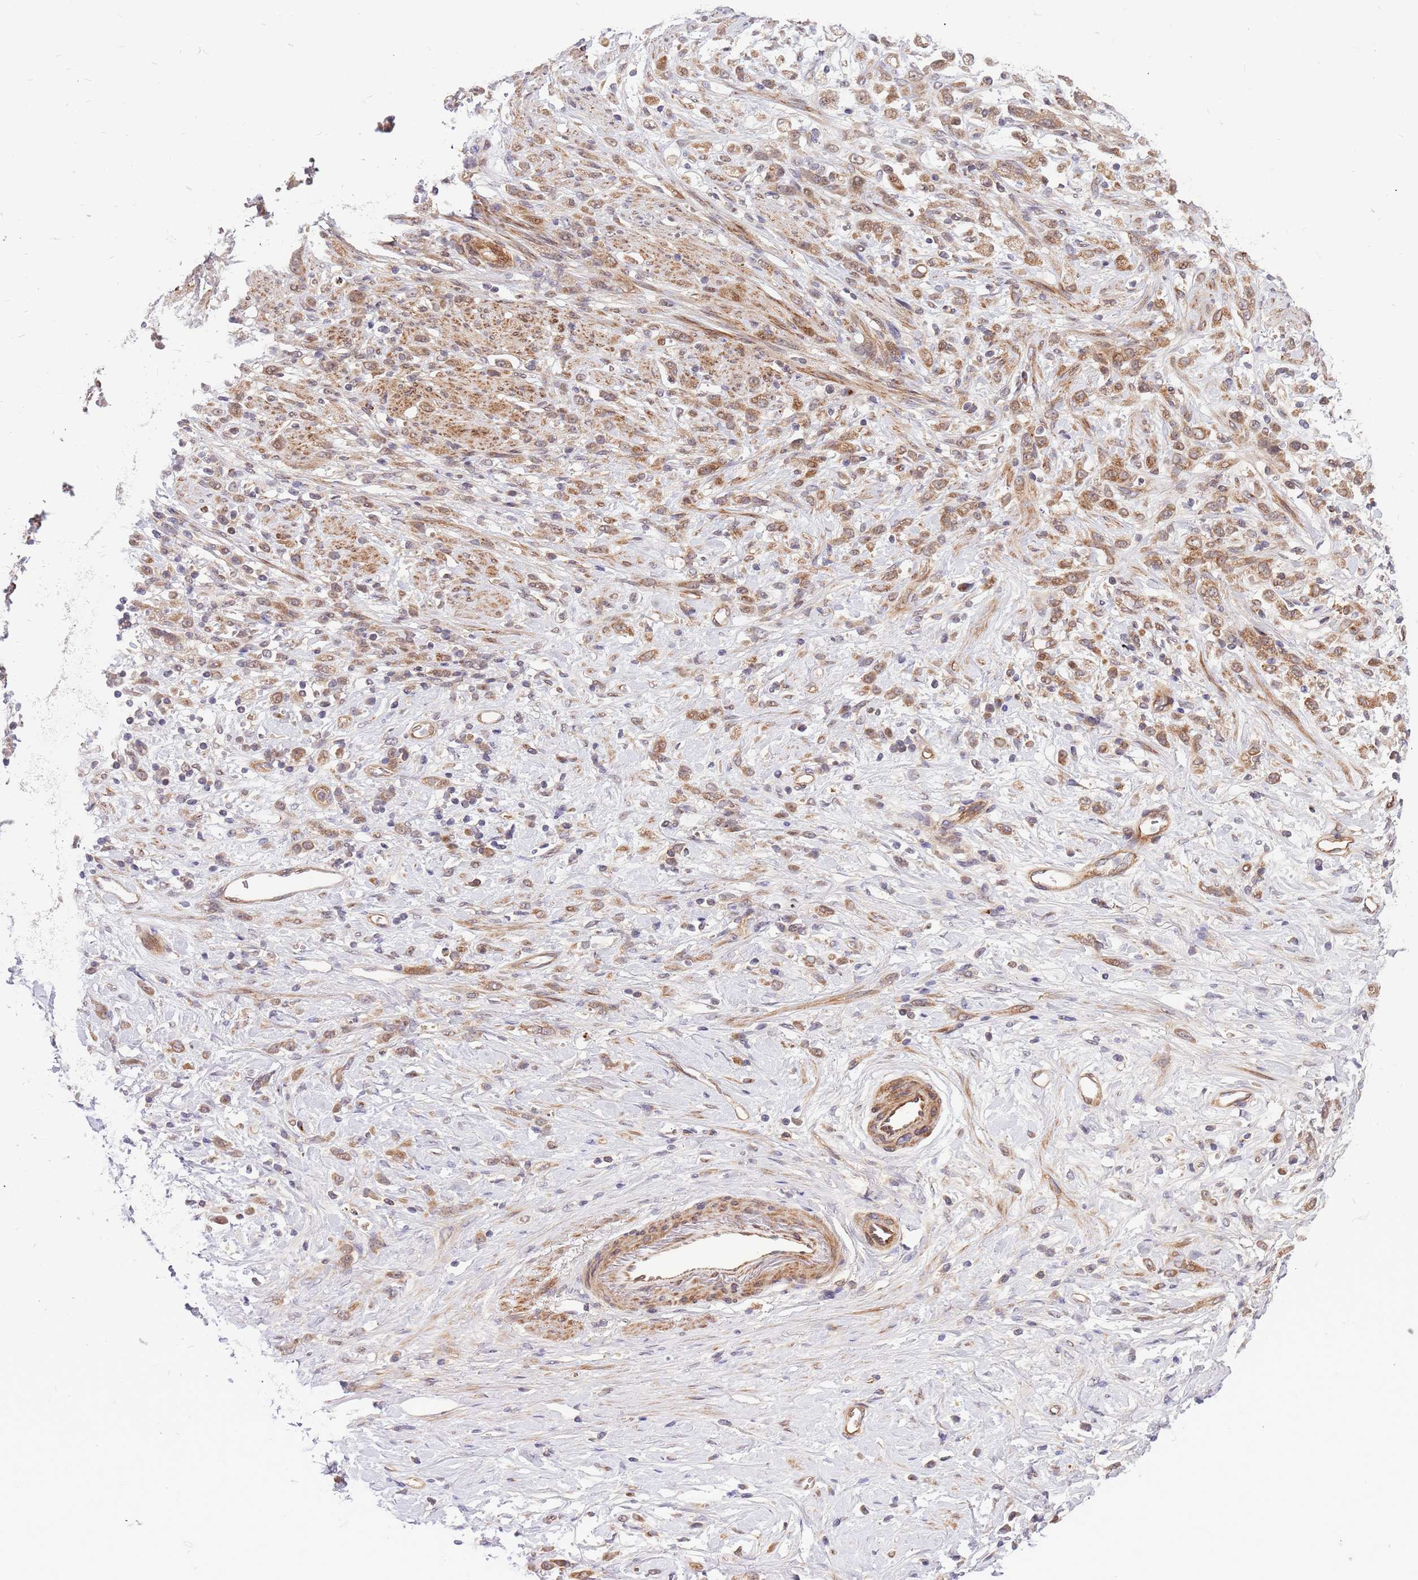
{"staining": {"intensity": "moderate", "quantity": ">75%", "location": "cytoplasmic/membranous"}, "tissue": "stomach cancer", "cell_type": "Tumor cells", "image_type": "cancer", "snomed": [{"axis": "morphology", "description": "Adenocarcinoma, NOS"}, {"axis": "topography", "description": "Stomach"}], "caption": "An IHC histopathology image of neoplastic tissue is shown. Protein staining in brown shows moderate cytoplasmic/membranous positivity in adenocarcinoma (stomach) within tumor cells. (Brightfield microscopy of DAB IHC at high magnification).", "gene": "HAUS3", "patient": {"sex": "female", "age": 60}}